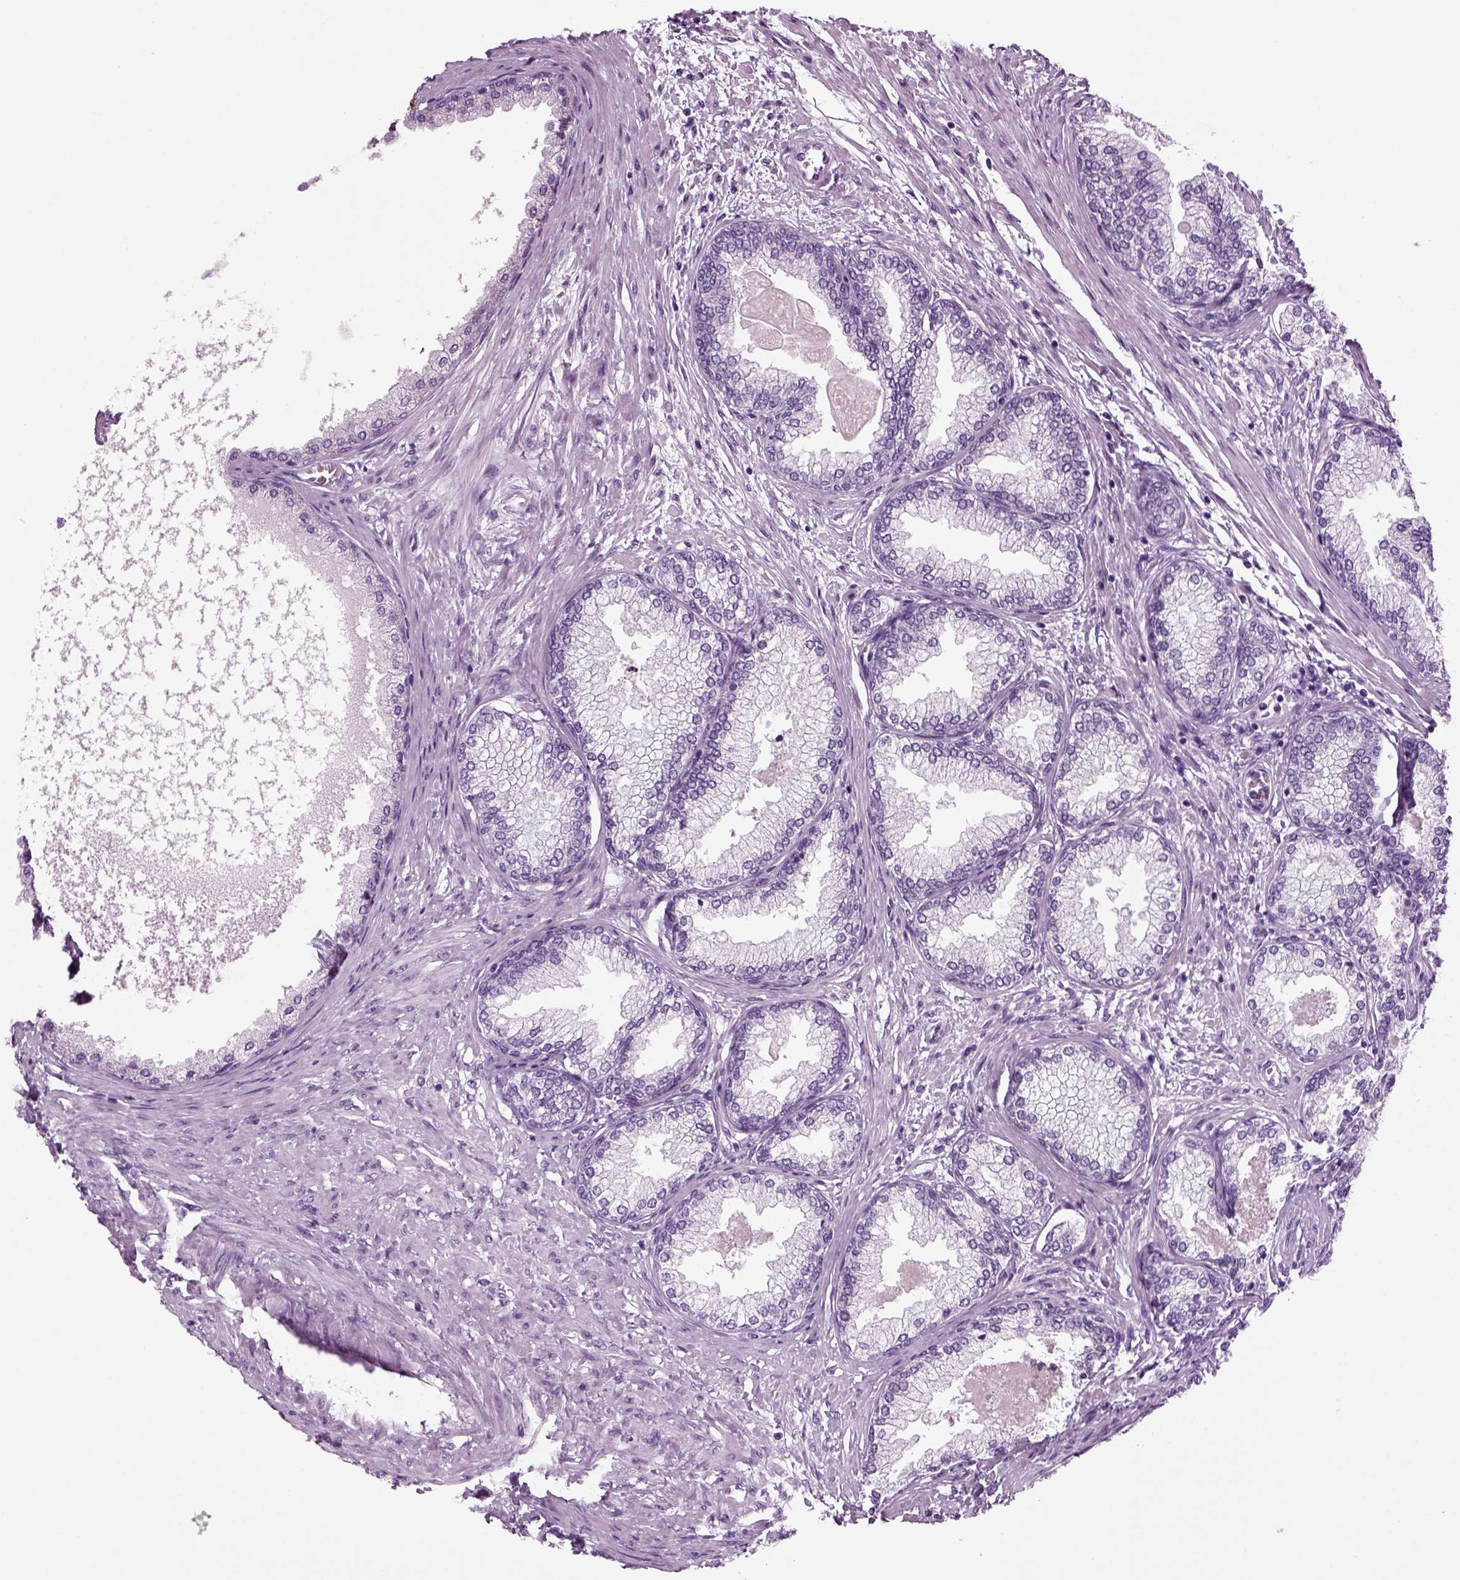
{"staining": {"intensity": "negative", "quantity": "none", "location": "none"}, "tissue": "prostate", "cell_type": "Glandular cells", "image_type": "normal", "snomed": [{"axis": "morphology", "description": "Normal tissue, NOS"}, {"axis": "topography", "description": "Prostate"}], "caption": "Micrograph shows no protein staining in glandular cells of unremarkable prostate.", "gene": "CRABP1", "patient": {"sex": "male", "age": 72}}